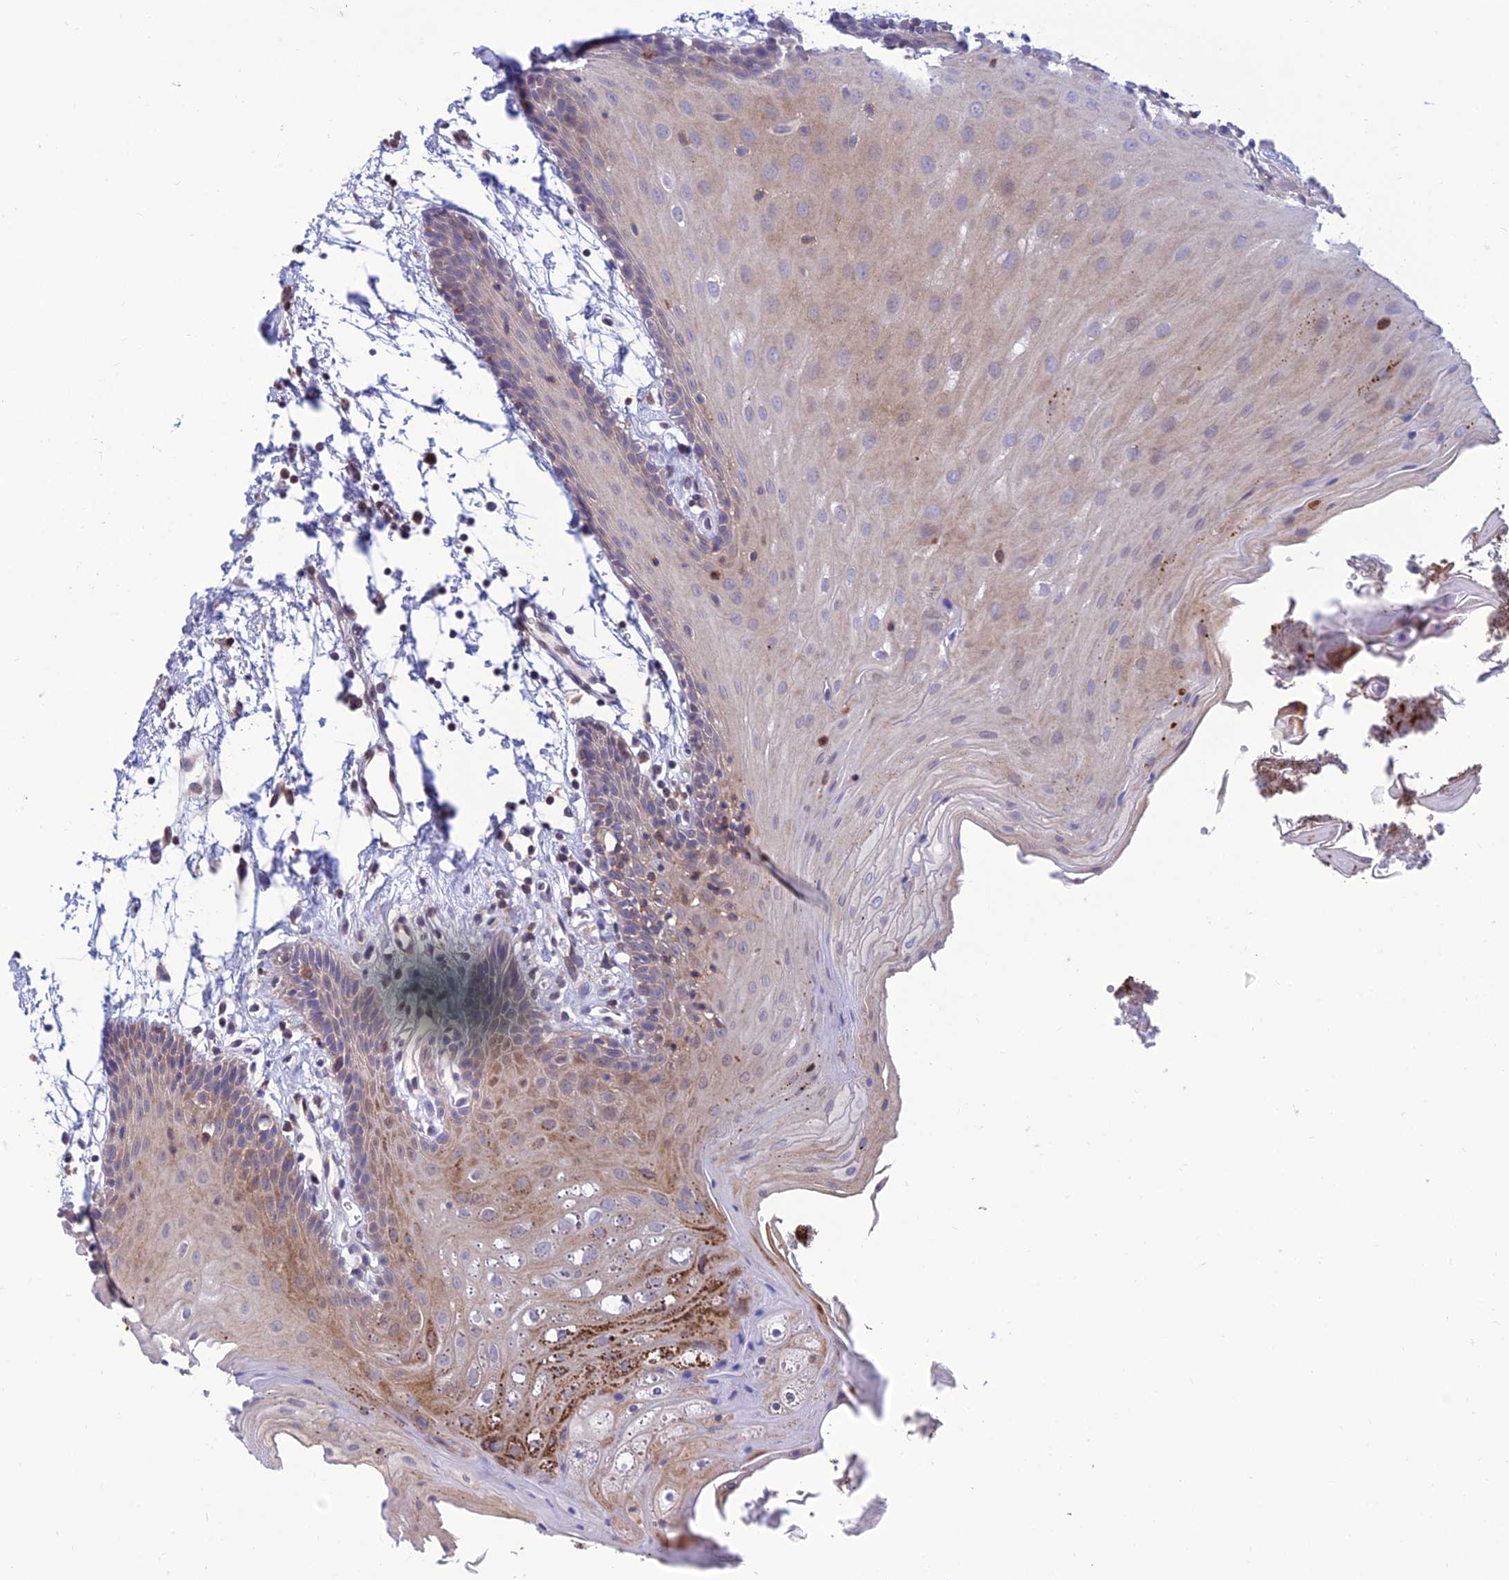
{"staining": {"intensity": "moderate", "quantity": "<25%", "location": "cytoplasmic/membranous"}, "tissue": "oral mucosa", "cell_type": "Squamous epithelial cells", "image_type": "normal", "snomed": [{"axis": "morphology", "description": "Normal tissue, NOS"}, {"axis": "topography", "description": "Skeletal muscle"}, {"axis": "topography", "description": "Oral tissue"}, {"axis": "topography", "description": "Salivary gland"}, {"axis": "topography", "description": "Peripheral nerve tissue"}], "caption": "Immunohistochemical staining of normal human oral mucosa shows <25% levels of moderate cytoplasmic/membranous protein expression in approximately <25% of squamous epithelial cells.", "gene": "FAM76A", "patient": {"sex": "male", "age": 54}}